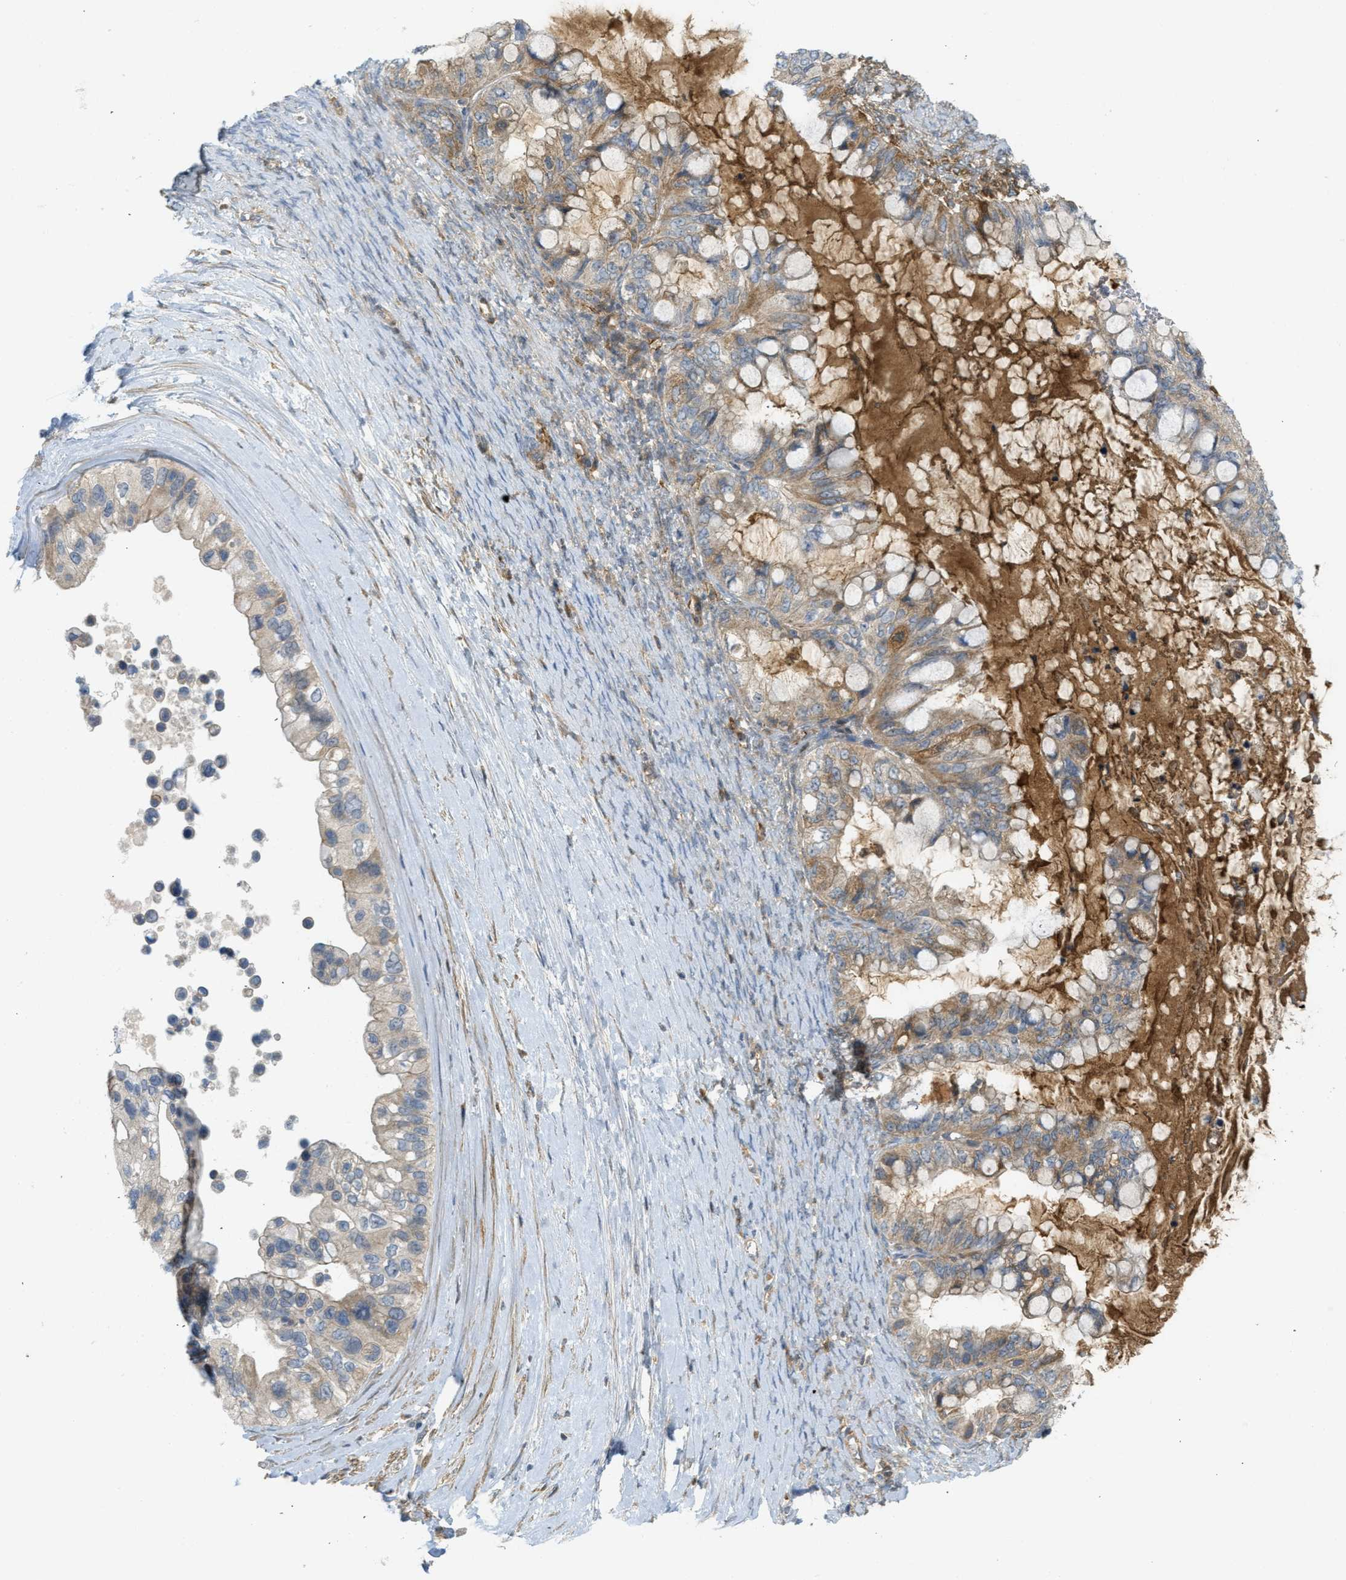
{"staining": {"intensity": "weak", "quantity": ">75%", "location": "cytoplasmic/membranous"}, "tissue": "ovarian cancer", "cell_type": "Tumor cells", "image_type": "cancer", "snomed": [{"axis": "morphology", "description": "Cystadenocarcinoma, mucinous, NOS"}, {"axis": "topography", "description": "Ovary"}], "caption": "A high-resolution histopathology image shows IHC staining of ovarian mucinous cystadenocarcinoma, which demonstrates weak cytoplasmic/membranous positivity in approximately >75% of tumor cells.", "gene": "PROC", "patient": {"sex": "female", "age": 80}}